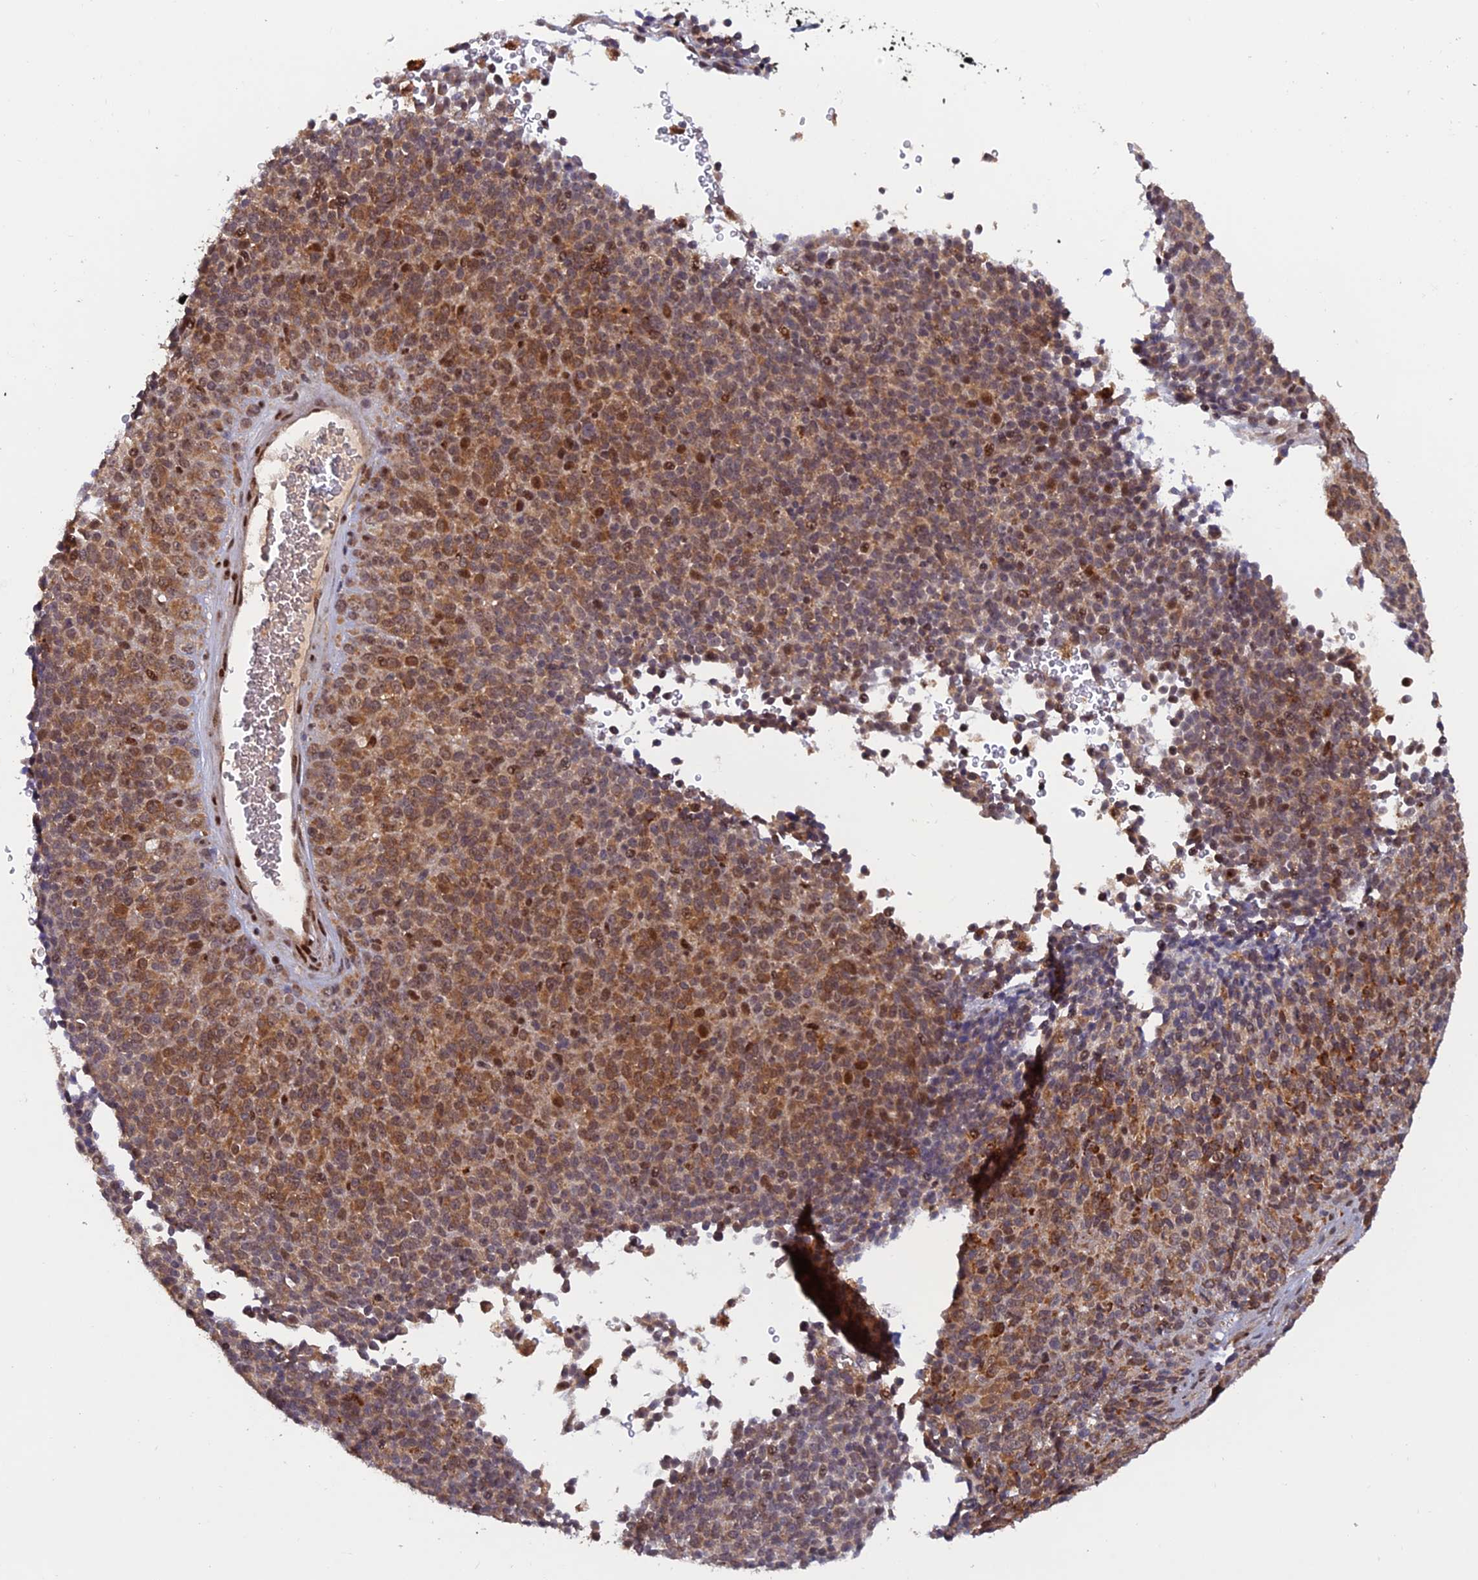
{"staining": {"intensity": "moderate", "quantity": ">75%", "location": "cytoplasmic/membranous,nuclear"}, "tissue": "melanoma", "cell_type": "Tumor cells", "image_type": "cancer", "snomed": [{"axis": "morphology", "description": "Malignant melanoma, Metastatic site"}, {"axis": "topography", "description": "Brain"}], "caption": "Protein staining of melanoma tissue reveals moderate cytoplasmic/membranous and nuclear positivity in approximately >75% of tumor cells.", "gene": "ZNF565", "patient": {"sex": "female", "age": 56}}